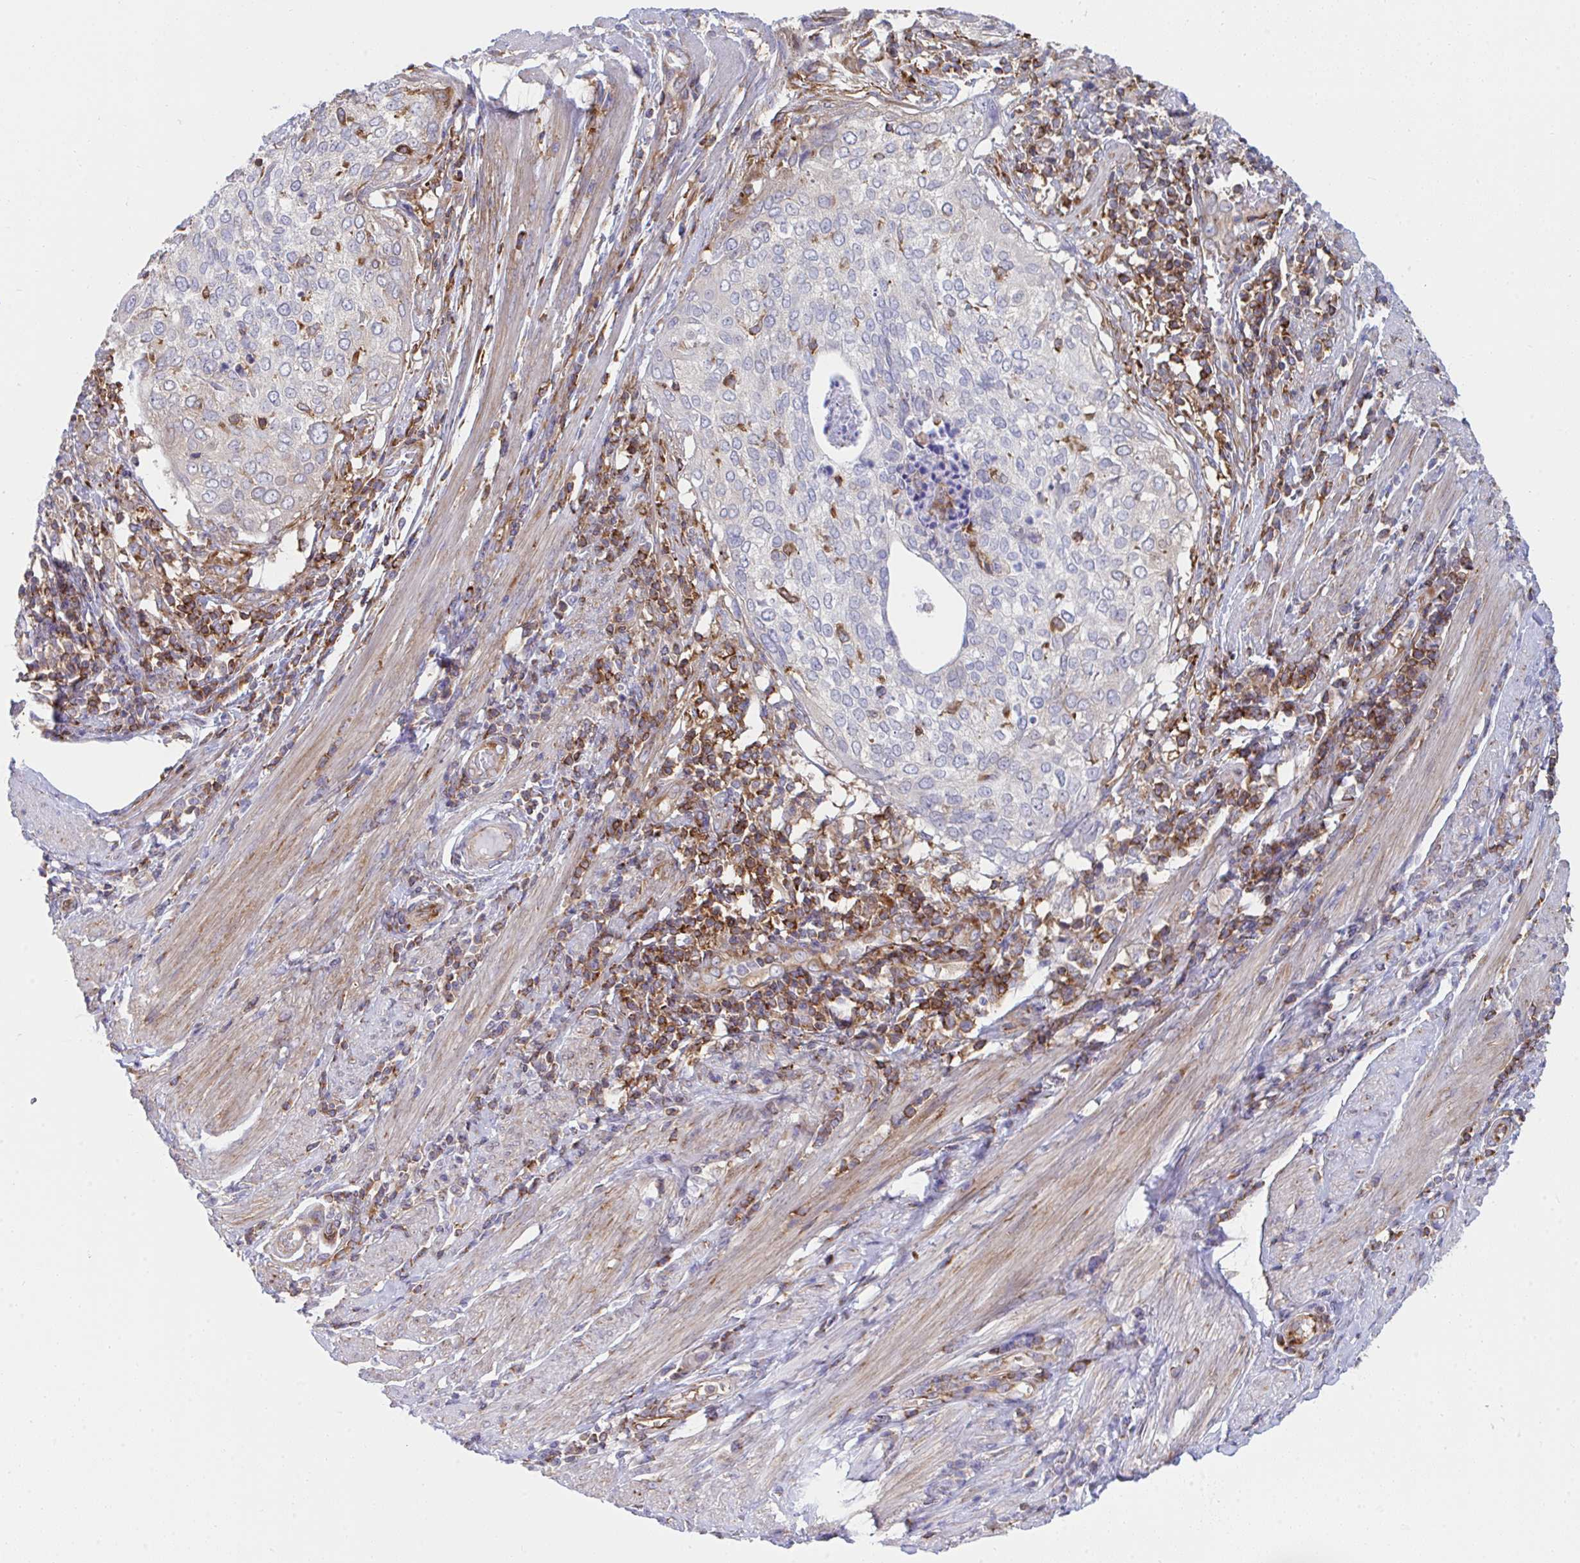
{"staining": {"intensity": "negative", "quantity": "none", "location": "none"}, "tissue": "cervical cancer", "cell_type": "Tumor cells", "image_type": "cancer", "snomed": [{"axis": "morphology", "description": "Squamous cell carcinoma, NOS"}, {"axis": "topography", "description": "Cervix"}], "caption": "DAB (3,3'-diaminobenzidine) immunohistochemical staining of squamous cell carcinoma (cervical) exhibits no significant staining in tumor cells.", "gene": "WNK1", "patient": {"sex": "female", "age": 38}}